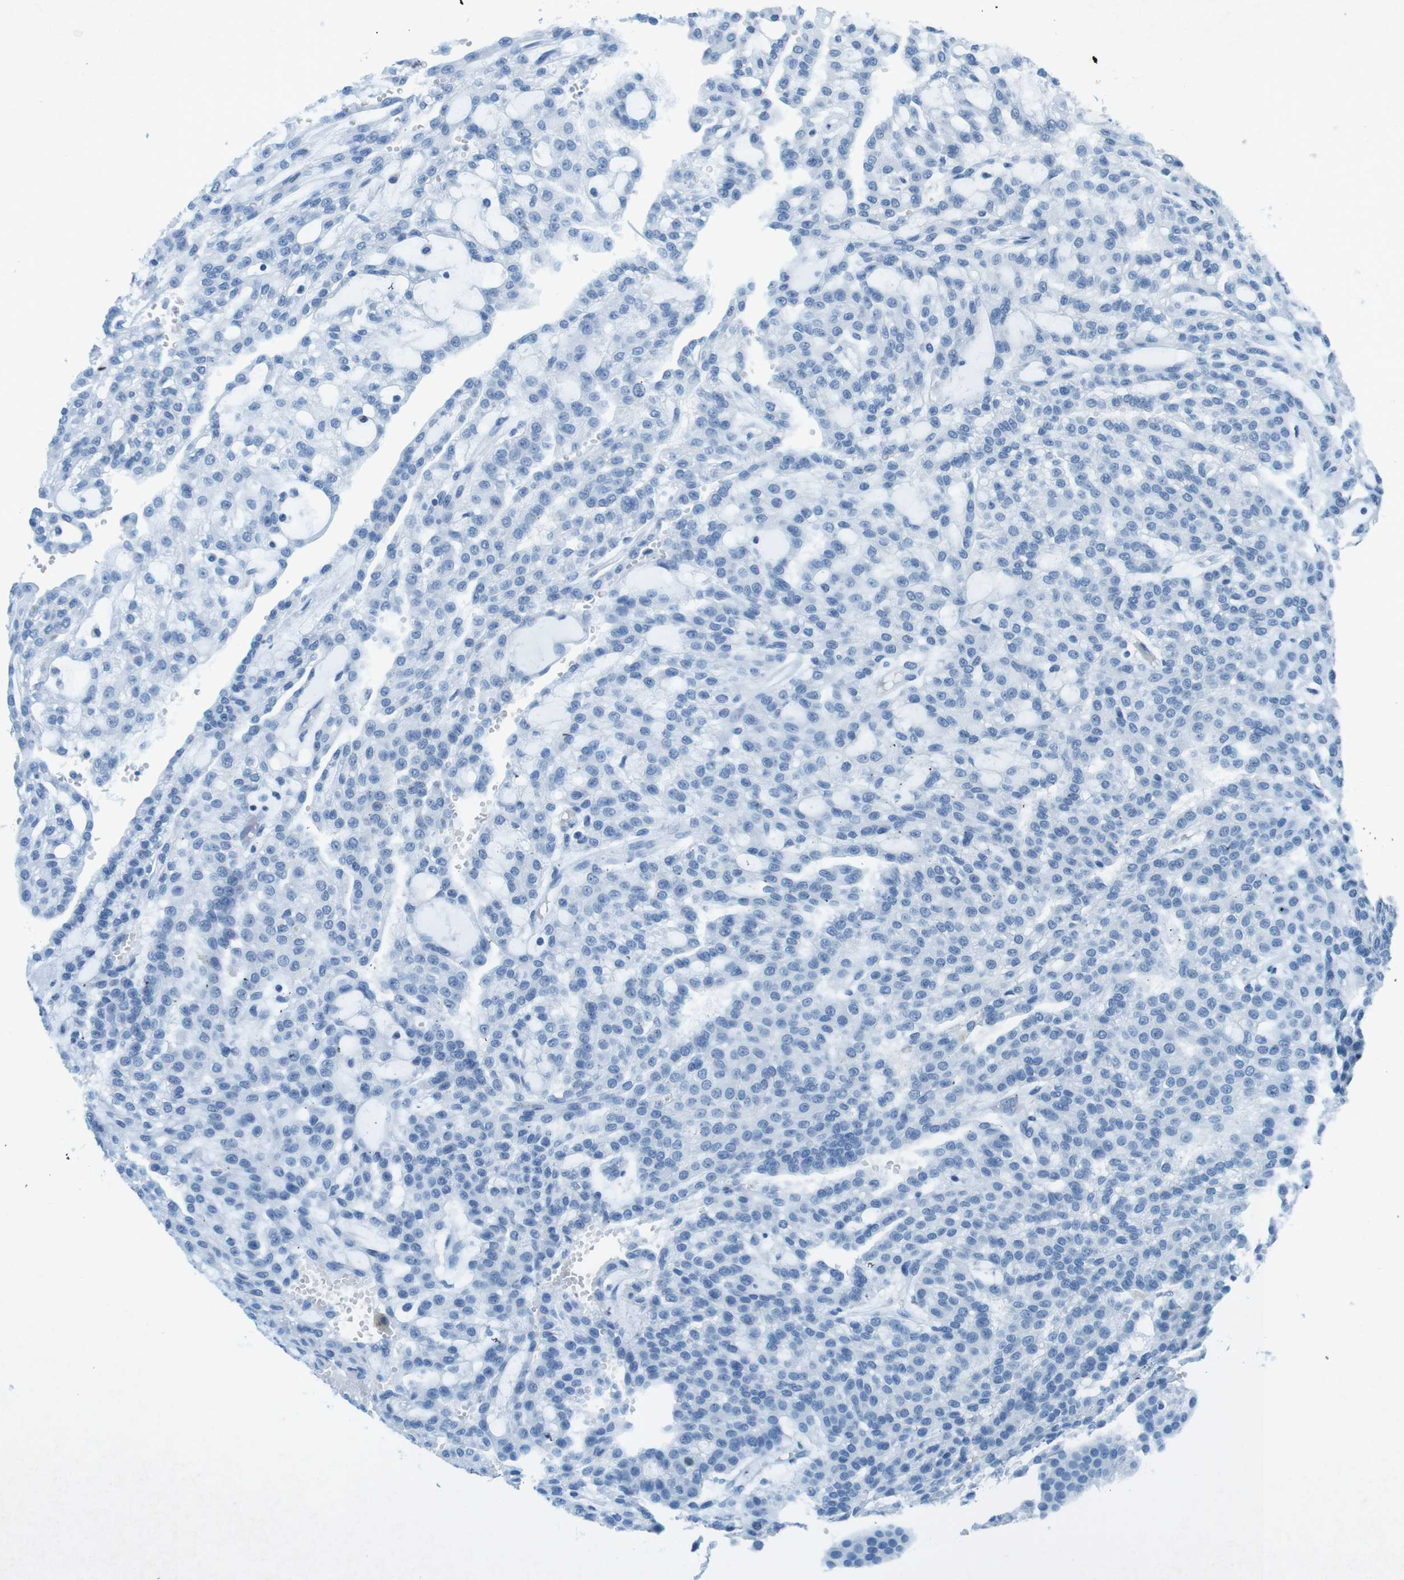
{"staining": {"intensity": "negative", "quantity": "none", "location": "none"}, "tissue": "renal cancer", "cell_type": "Tumor cells", "image_type": "cancer", "snomed": [{"axis": "morphology", "description": "Adenocarcinoma, NOS"}, {"axis": "topography", "description": "Kidney"}], "caption": "This is an IHC photomicrograph of renal adenocarcinoma. There is no staining in tumor cells.", "gene": "CTAG1B", "patient": {"sex": "male", "age": 63}}